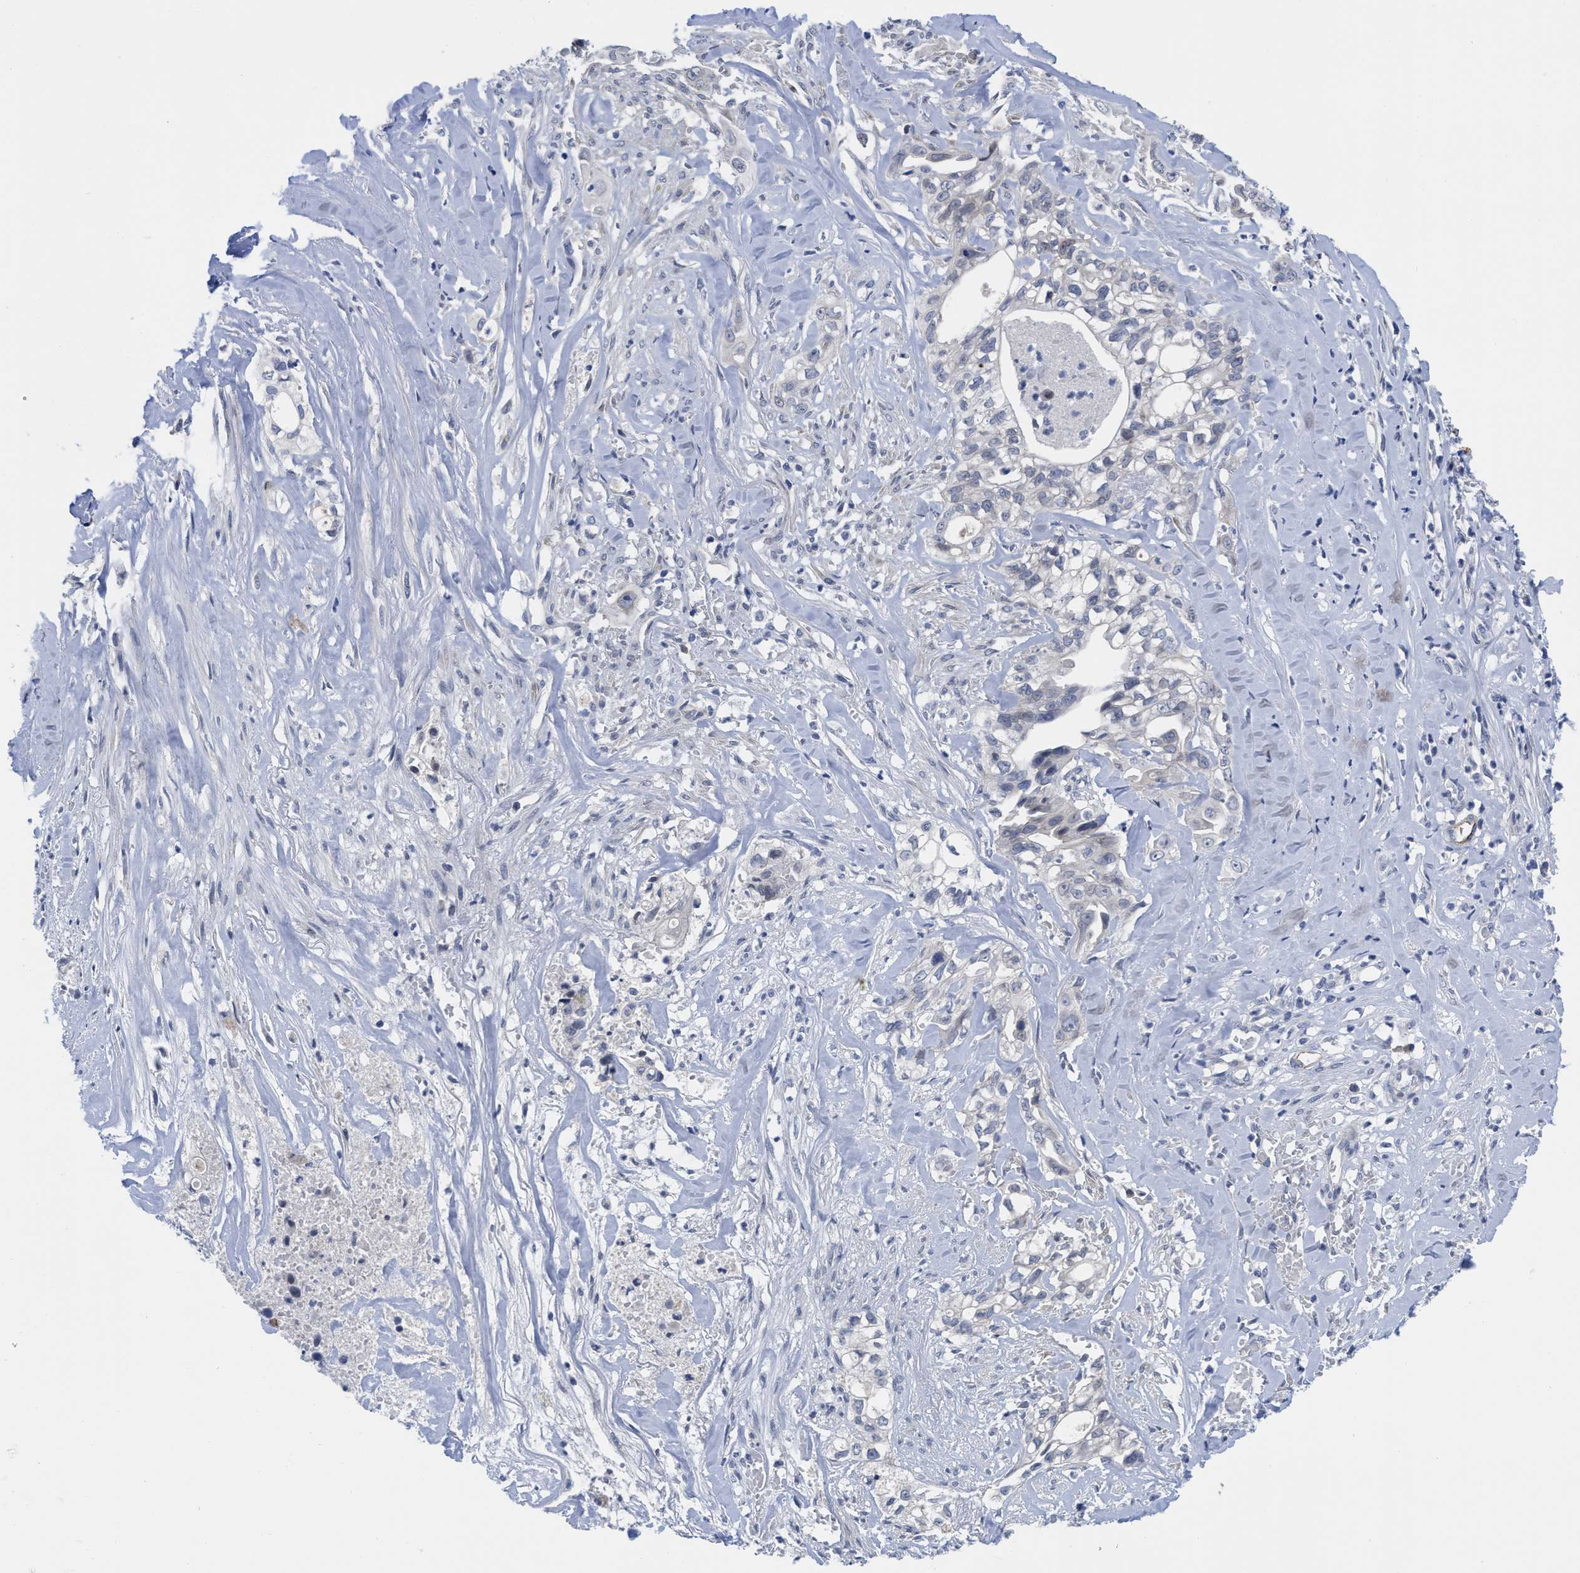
{"staining": {"intensity": "negative", "quantity": "none", "location": "none"}, "tissue": "liver cancer", "cell_type": "Tumor cells", "image_type": "cancer", "snomed": [{"axis": "morphology", "description": "Cholangiocarcinoma"}, {"axis": "topography", "description": "Liver"}], "caption": "Liver cancer (cholangiocarcinoma) was stained to show a protein in brown. There is no significant positivity in tumor cells.", "gene": "ACKR1", "patient": {"sex": "female", "age": 70}}